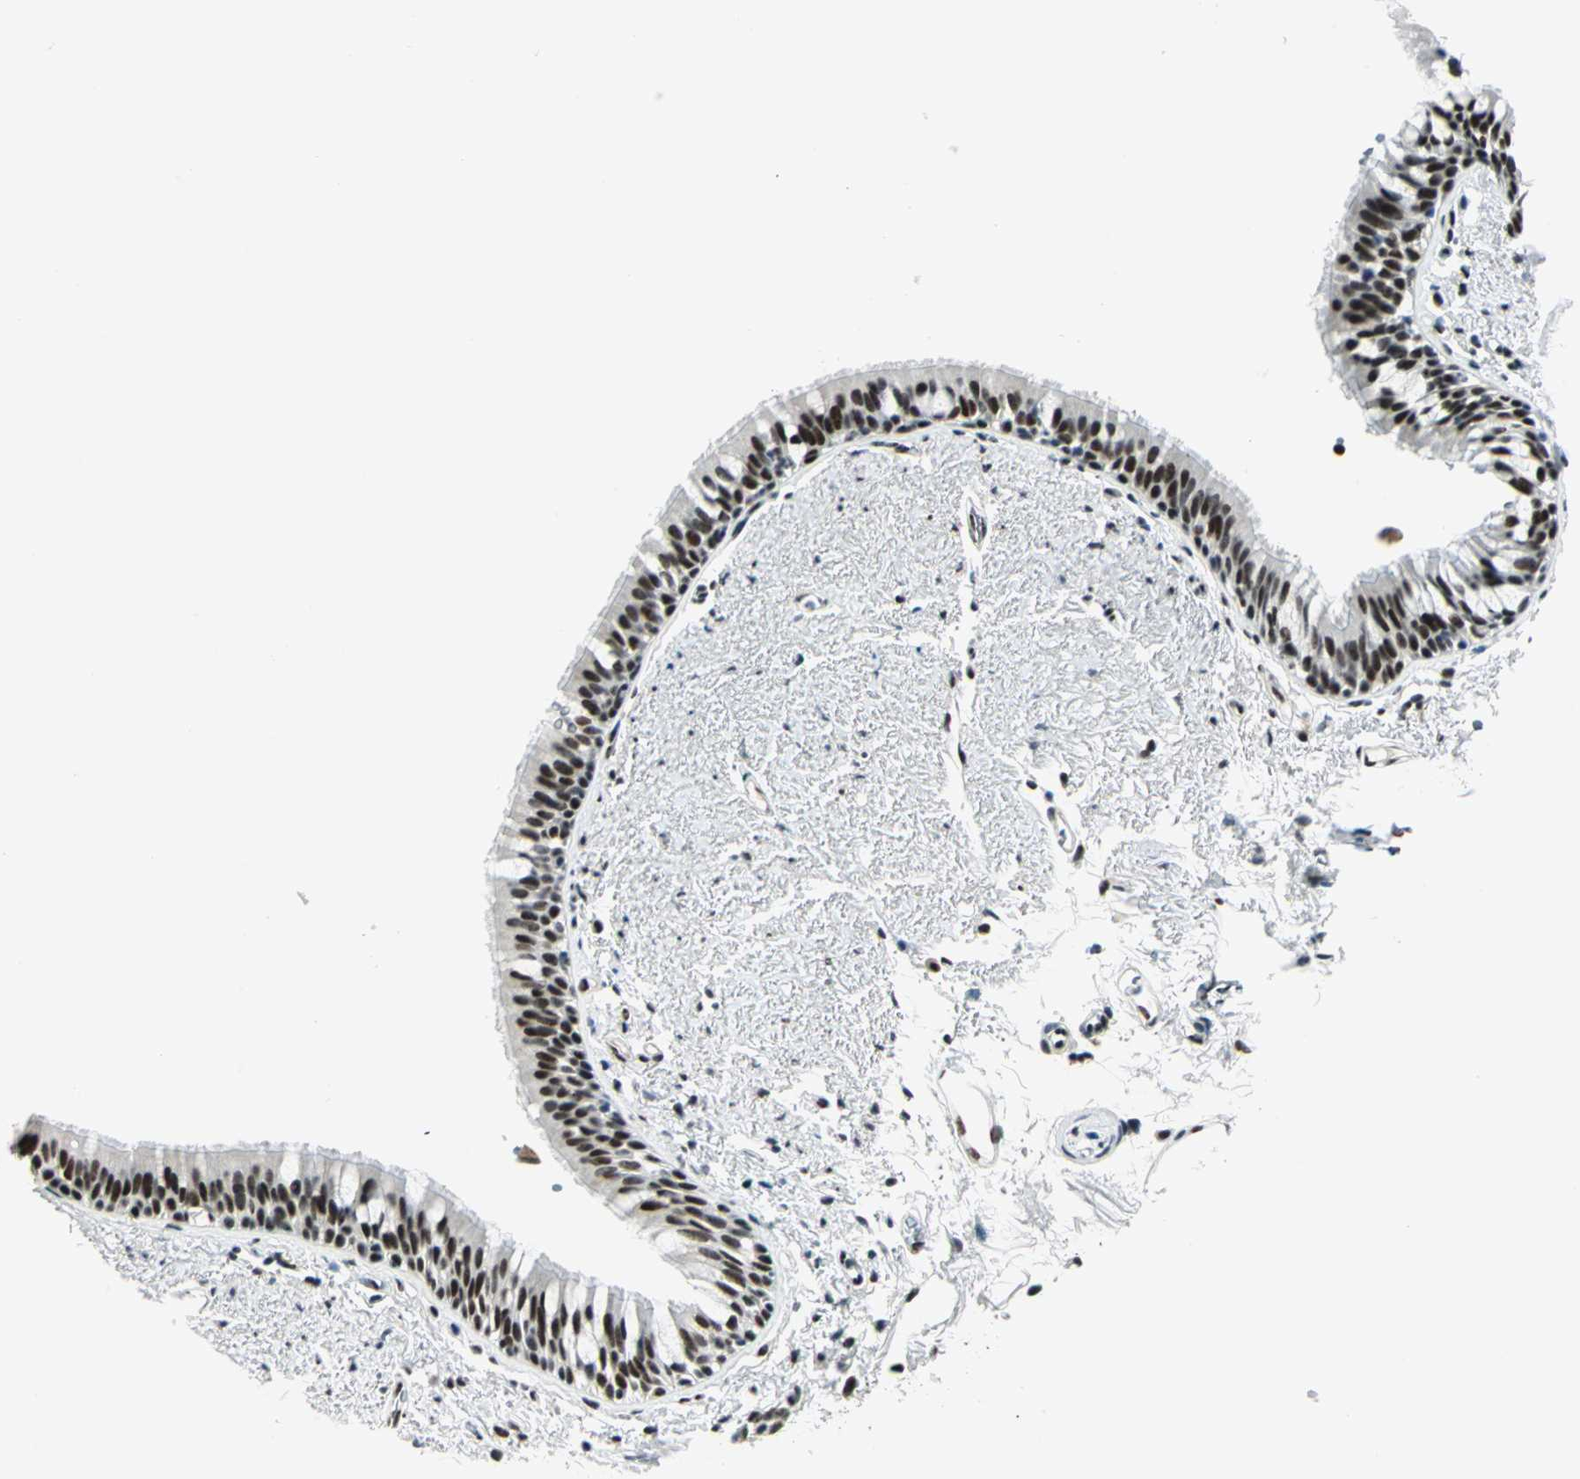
{"staining": {"intensity": "strong", "quantity": ">75%", "location": "nuclear"}, "tissue": "bronchus", "cell_type": "Respiratory epithelial cells", "image_type": "normal", "snomed": [{"axis": "morphology", "description": "Normal tissue, NOS"}, {"axis": "topography", "description": "Bronchus"}], "caption": "Respiratory epithelial cells reveal high levels of strong nuclear expression in approximately >75% of cells in benign human bronchus. (brown staining indicates protein expression, while blue staining denotes nuclei).", "gene": "KAT6B", "patient": {"sex": "female", "age": 73}}